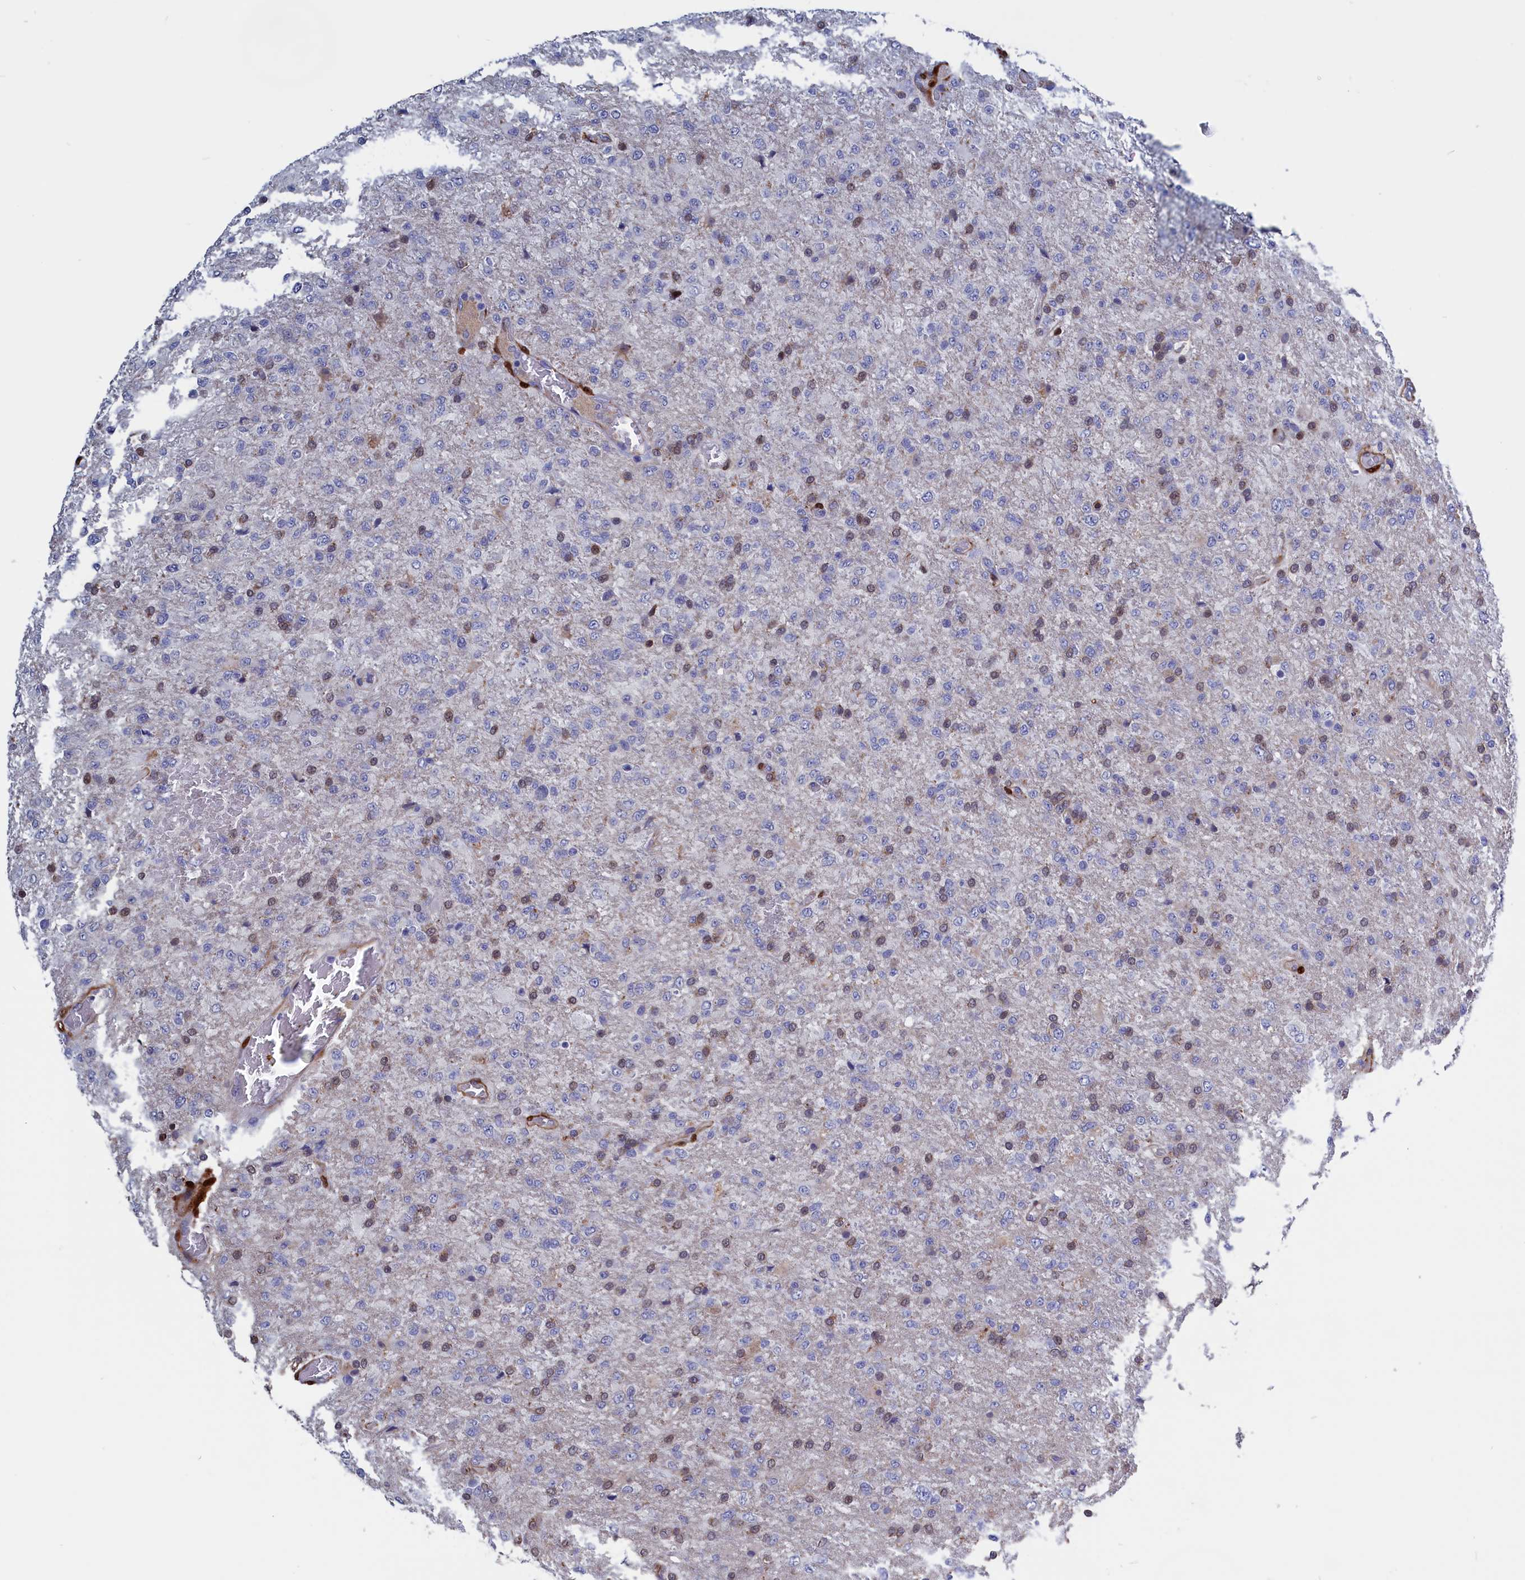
{"staining": {"intensity": "weak", "quantity": "25%-75%", "location": "nuclear"}, "tissue": "glioma", "cell_type": "Tumor cells", "image_type": "cancer", "snomed": [{"axis": "morphology", "description": "Glioma, malignant, High grade"}, {"axis": "topography", "description": "Brain"}], "caption": "This is a histology image of immunohistochemistry staining of glioma, which shows weak expression in the nuclear of tumor cells.", "gene": "CRIP1", "patient": {"sex": "female", "age": 74}}